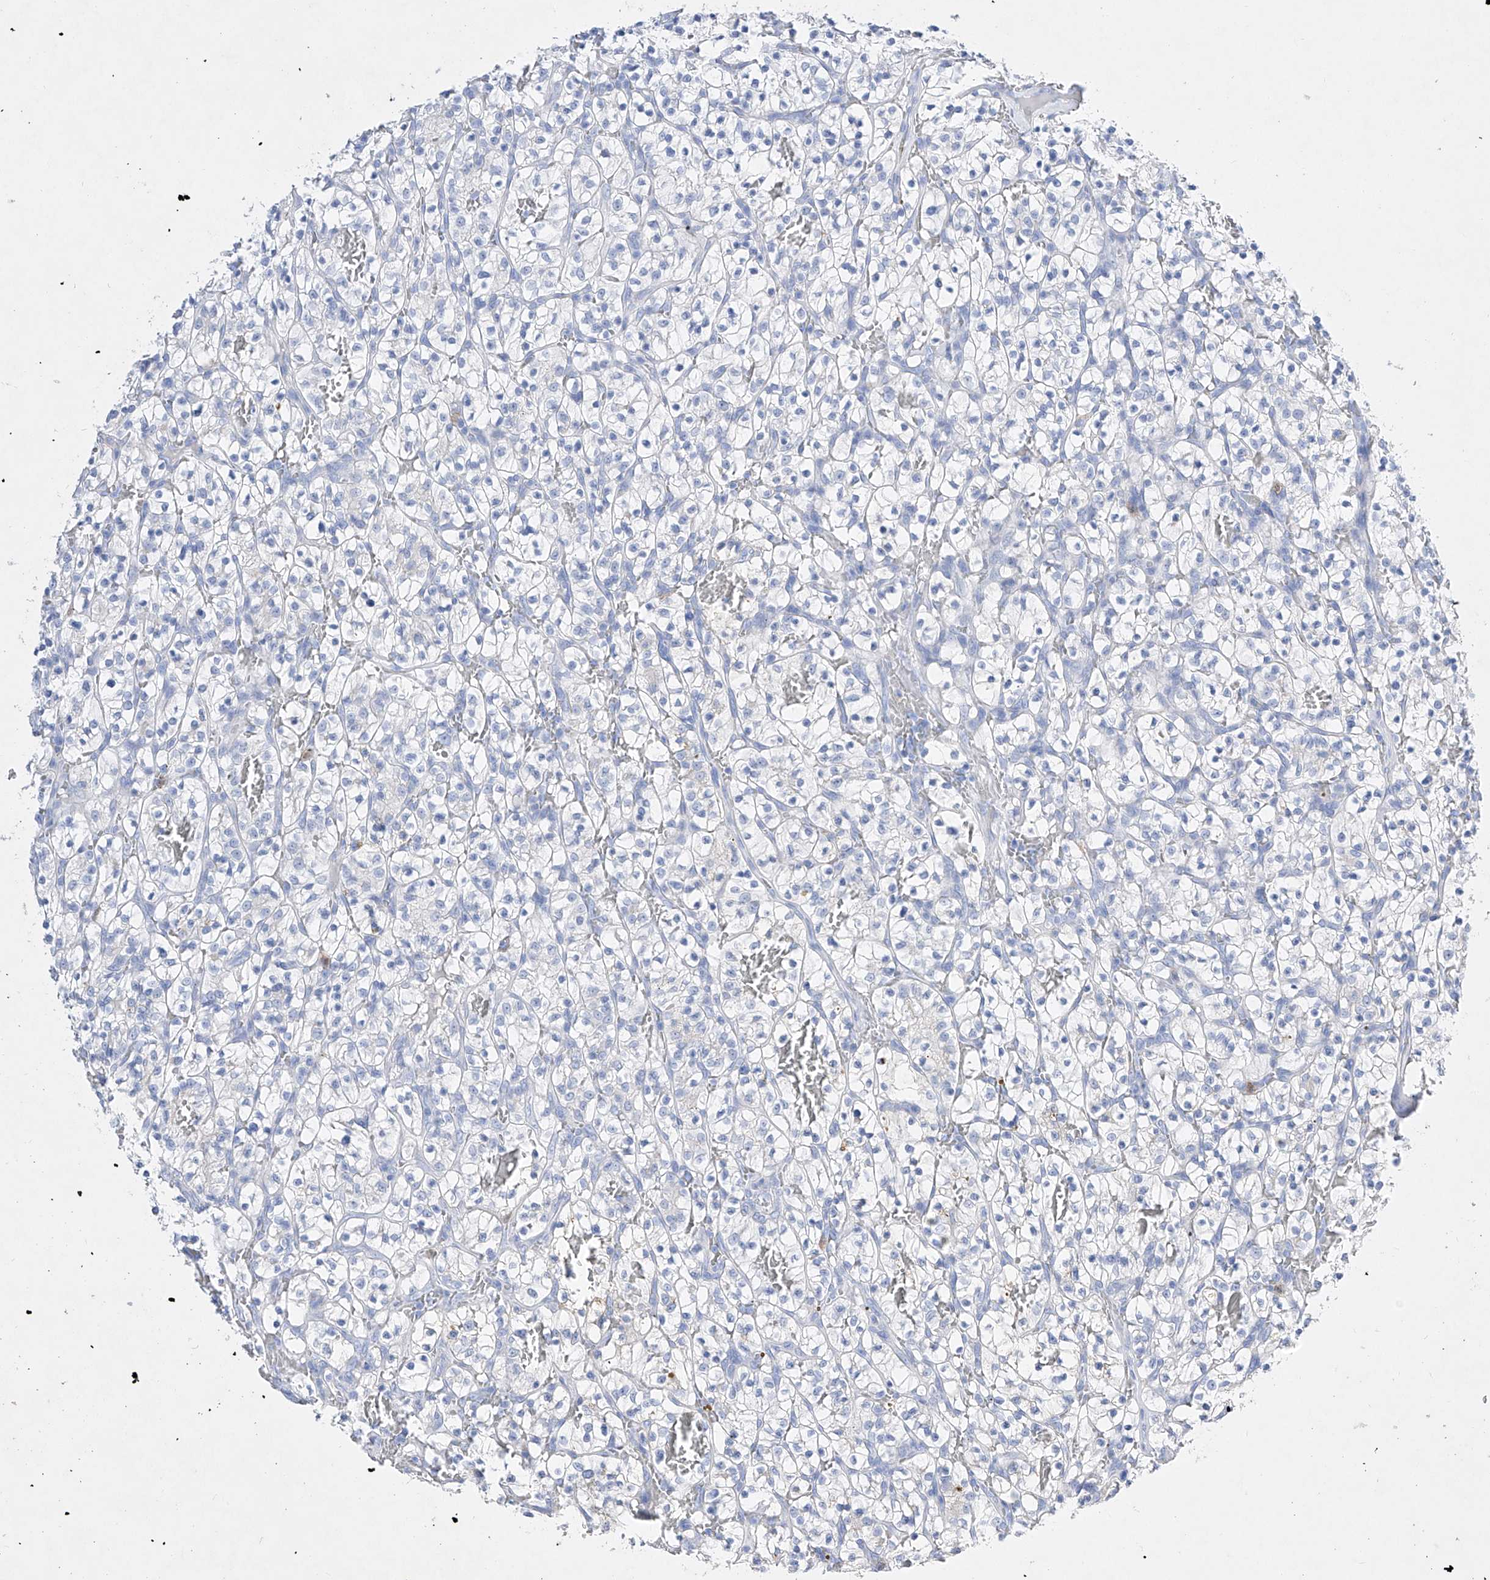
{"staining": {"intensity": "negative", "quantity": "none", "location": "none"}, "tissue": "renal cancer", "cell_type": "Tumor cells", "image_type": "cancer", "snomed": [{"axis": "morphology", "description": "Adenocarcinoma, NOS"}, {"axis": "topography", "description": "Kidney"}], "caption": "Protein analysis of renal adenocarcinoma exhibits no significant positivity in tumor cells.", "gene": "TM7SF2", "patient": {"sex": "female", "age": 57}}